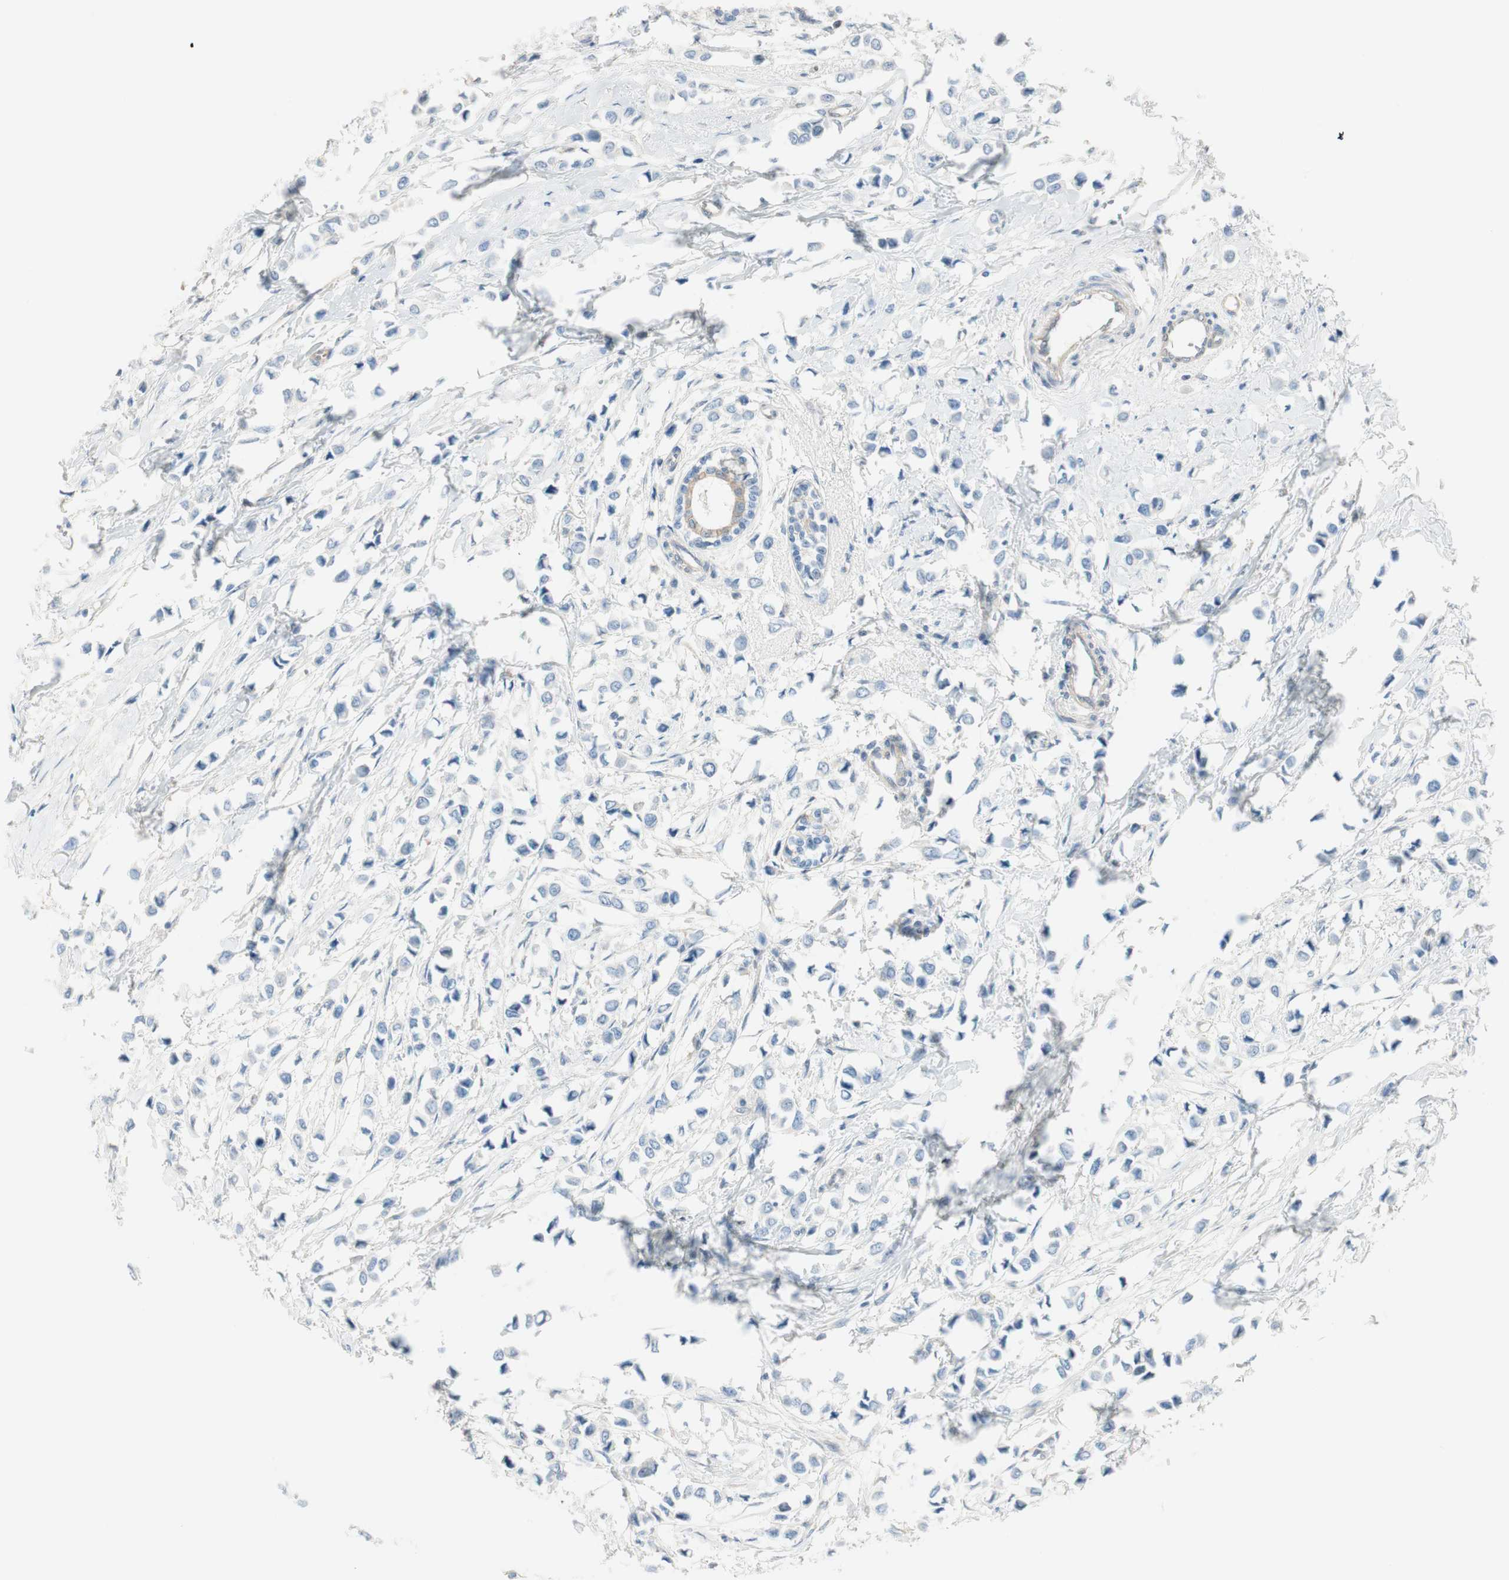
{"staining": {"intensity": "negative", "quantity": "none", "location": "none"}, "tissue": "breast cancer", "cell_type": "Tumor cells", "image_type": "cancer", "snomed": [{"axis": "morphology", "description": "Lobular carcinoma"}, {"axis": "topography", "description": "Breast"}], "caption": "Tumor cells are negative for brown protein staining in lobular carcinoma (breast).", "gene": "CDK3", "patient": {"sex": "female", "age": 51}}